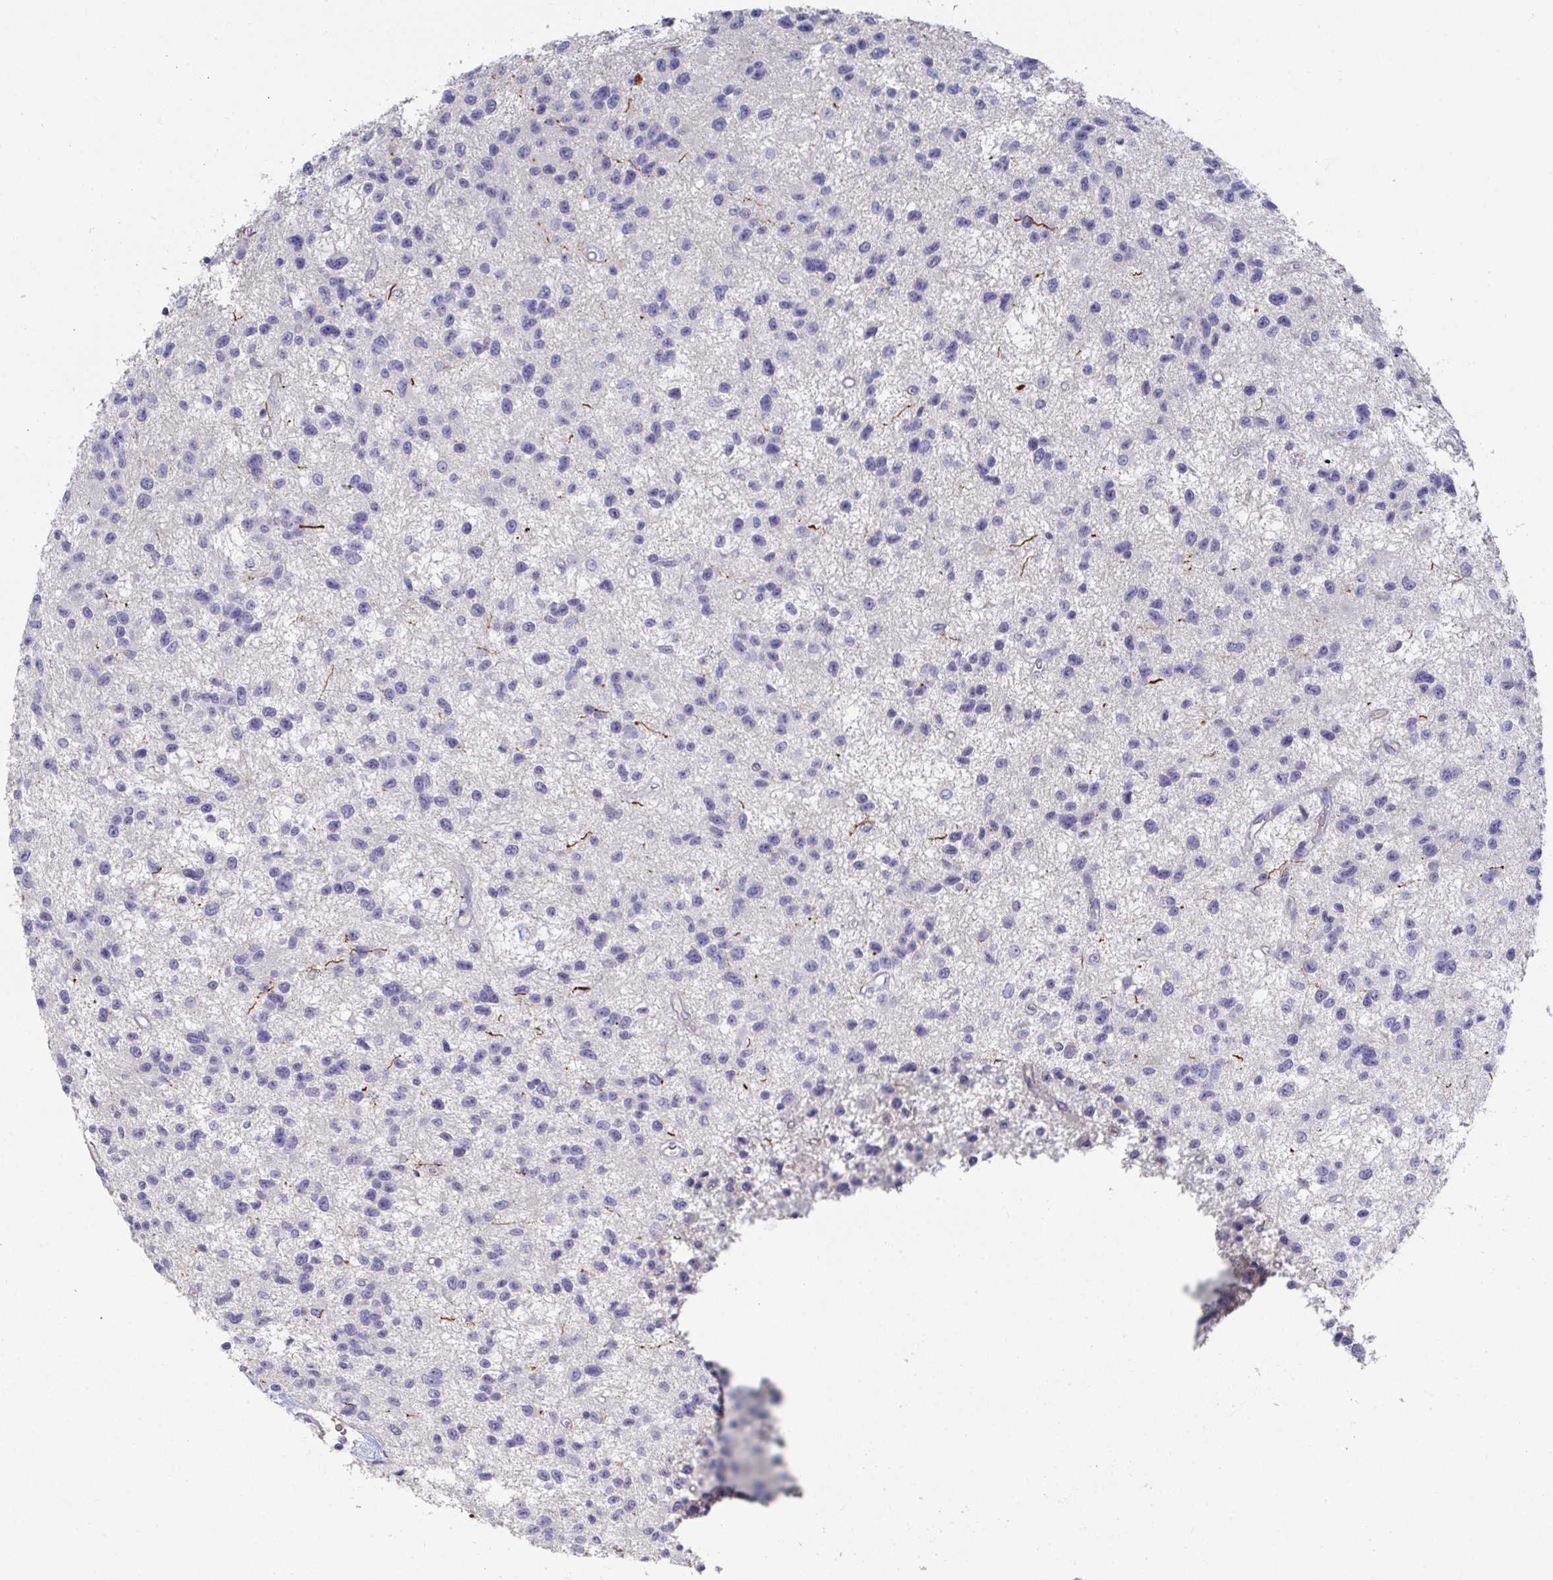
{"staining": {"intensity": "negative", "quantity": "none", "location": "none"}, "tissue": "glioma", "cell_type": "Tumor cells", "image_type": "cancer", "snomed": [{"axis": "morphology", "description": "Glioma, malignant, Low grade"}, {"axis": "topography", "description": "Brain"}], "caption": "Tumor cells show no significant staining in low-grade glioma (malignant).", "gene": "ANO5", "patient": {"sex": "male", "age": 43}}